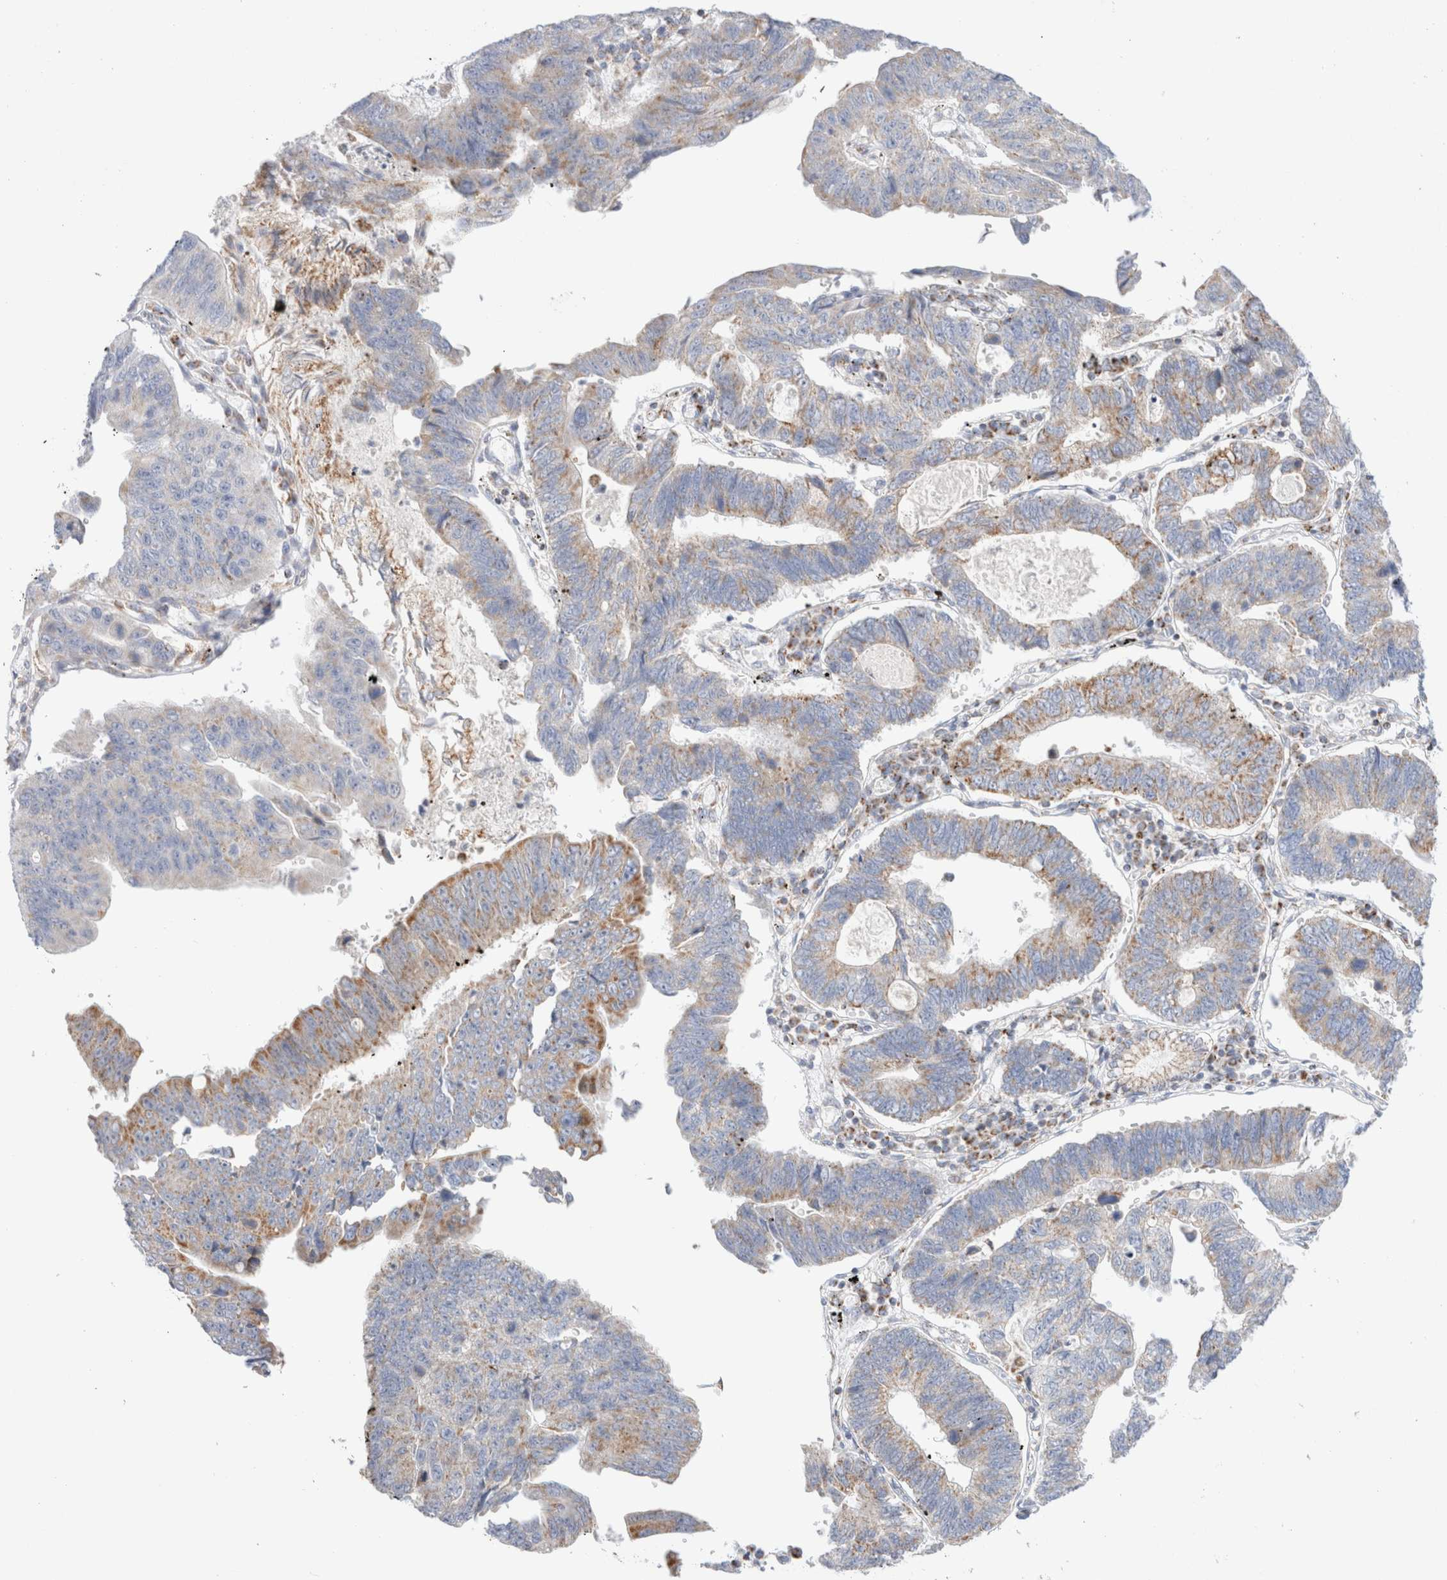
{"staining": {"intensity": "moderate", "quantity": "<25%", "location": "cytoplasmic/membranous"}, "tissue": "stomach cancer", "cell_type": "Tumor cells", "image_type": "cancer", "snomed": [{"axis": "morphology", "description": "Adenocarcinoma, NOS"}, {"axis": "topography", "description": "Stomach"}], "caption": "Immunohistochemistry photomicrograph of human stomach adenocarcinoma stained for a protein (brown), which demonstrates low levels of moderate cytoplasmic/membranous positivity in approximately <25% of tumor cells.", "gene": "ATP6V1C1", "patient": {"sex": "male", "age": 59}}